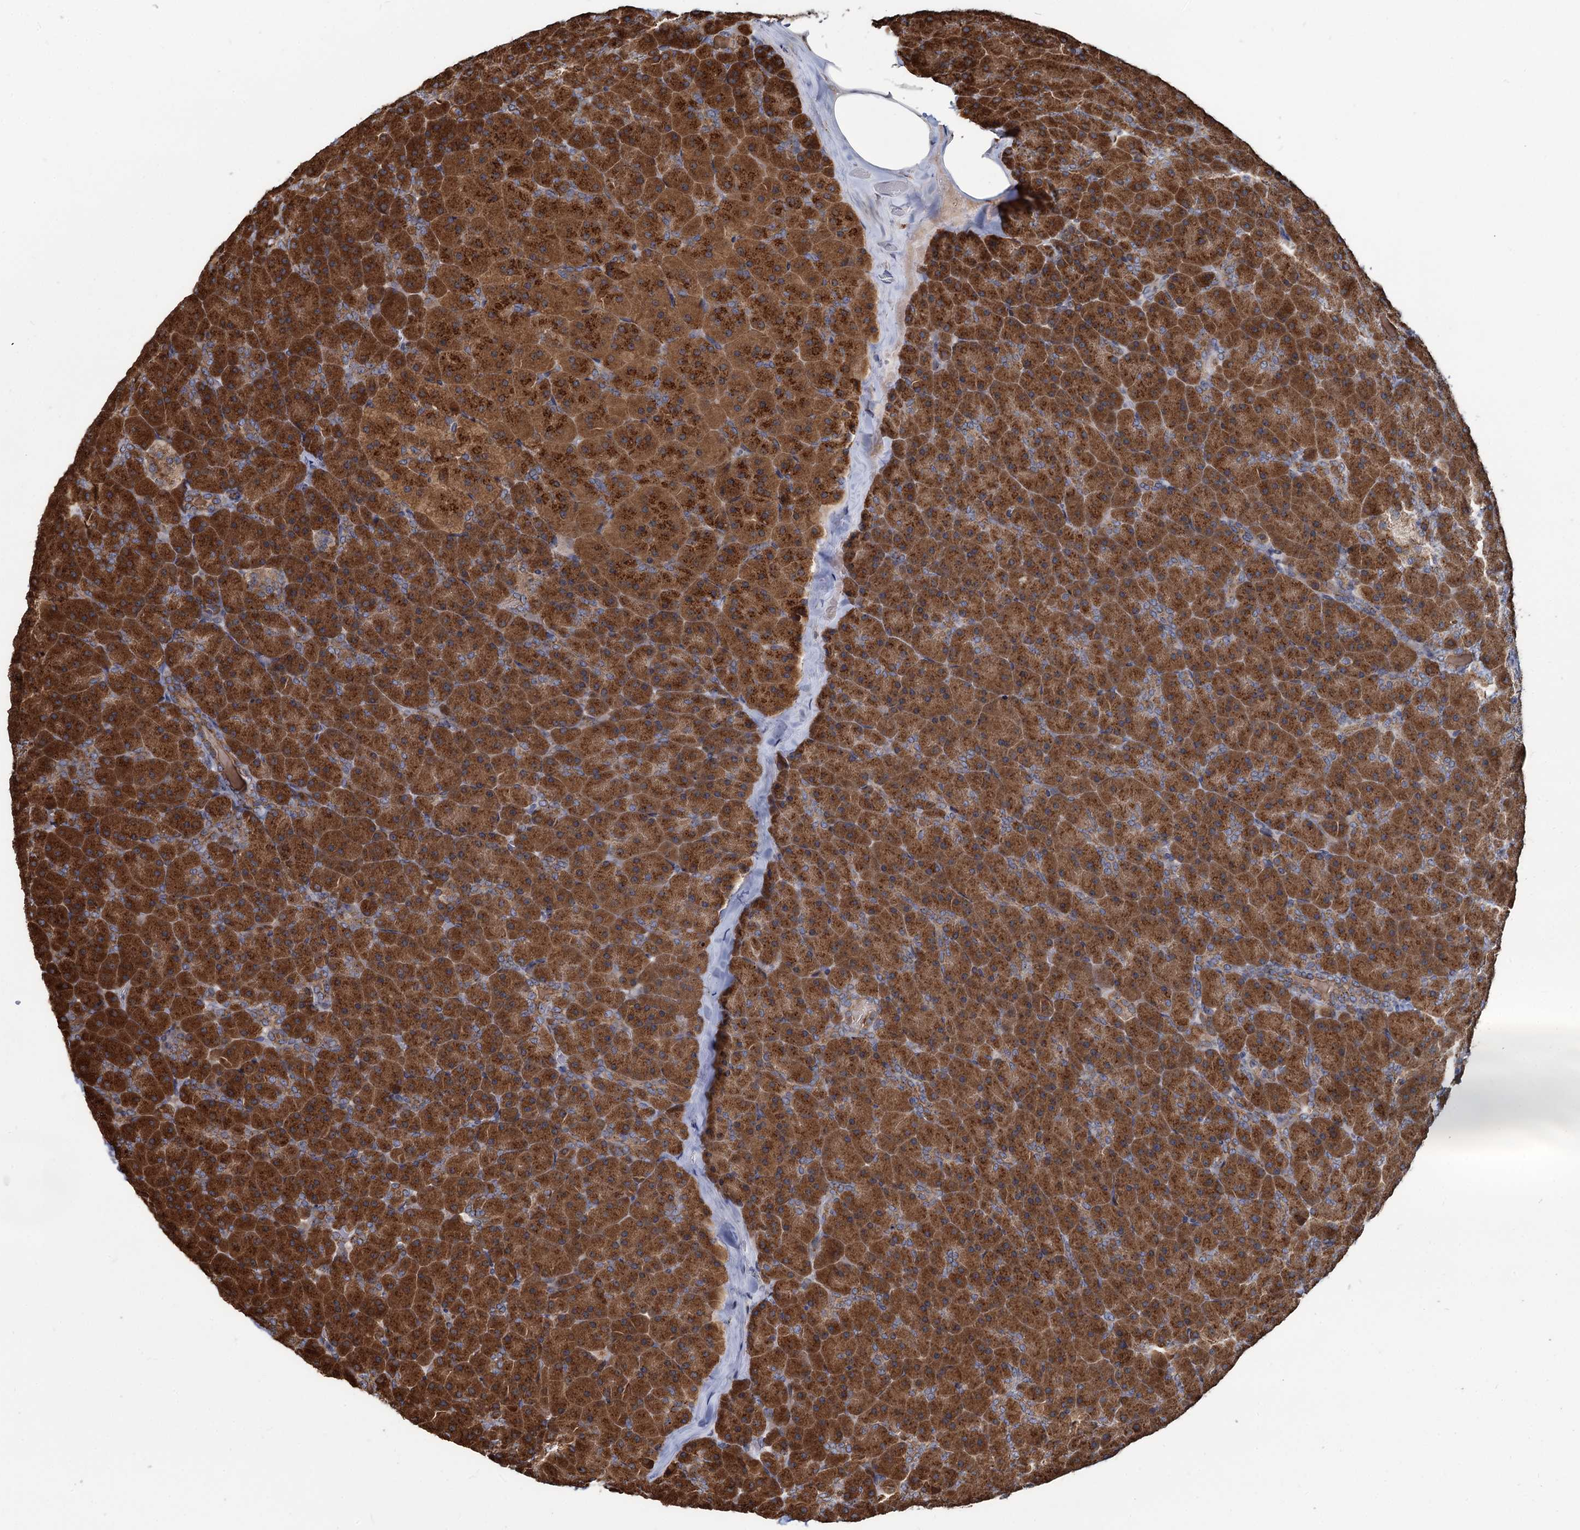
{"staining": {"intensity": "strong", "quantity": ">75%", "location": "cytoplasmic/membranous"}, "tissue": "pancreas", "cell_type": "Exocrine glandular cells", "image_type": "normal", "snomed": [{"axis": "morphology", "description": "Normal tissue, NOS"}, {"axis": "topography", "description": "Pancreas"}], "caption": "Brown immunohistochemical staining in normal human pancreas exhibits strong cytoplasmic/membranous positivity in approximately >75% of exocrine glandular cells. The protein of interest is stained brown, and the nuclei are stained in blue (DAB (3,3'-diaminobenzidine) IHC with brightfield microscopy, high magnification).", "gene": "SAAL1", "patient": {"sex": "male", "age": 36}}